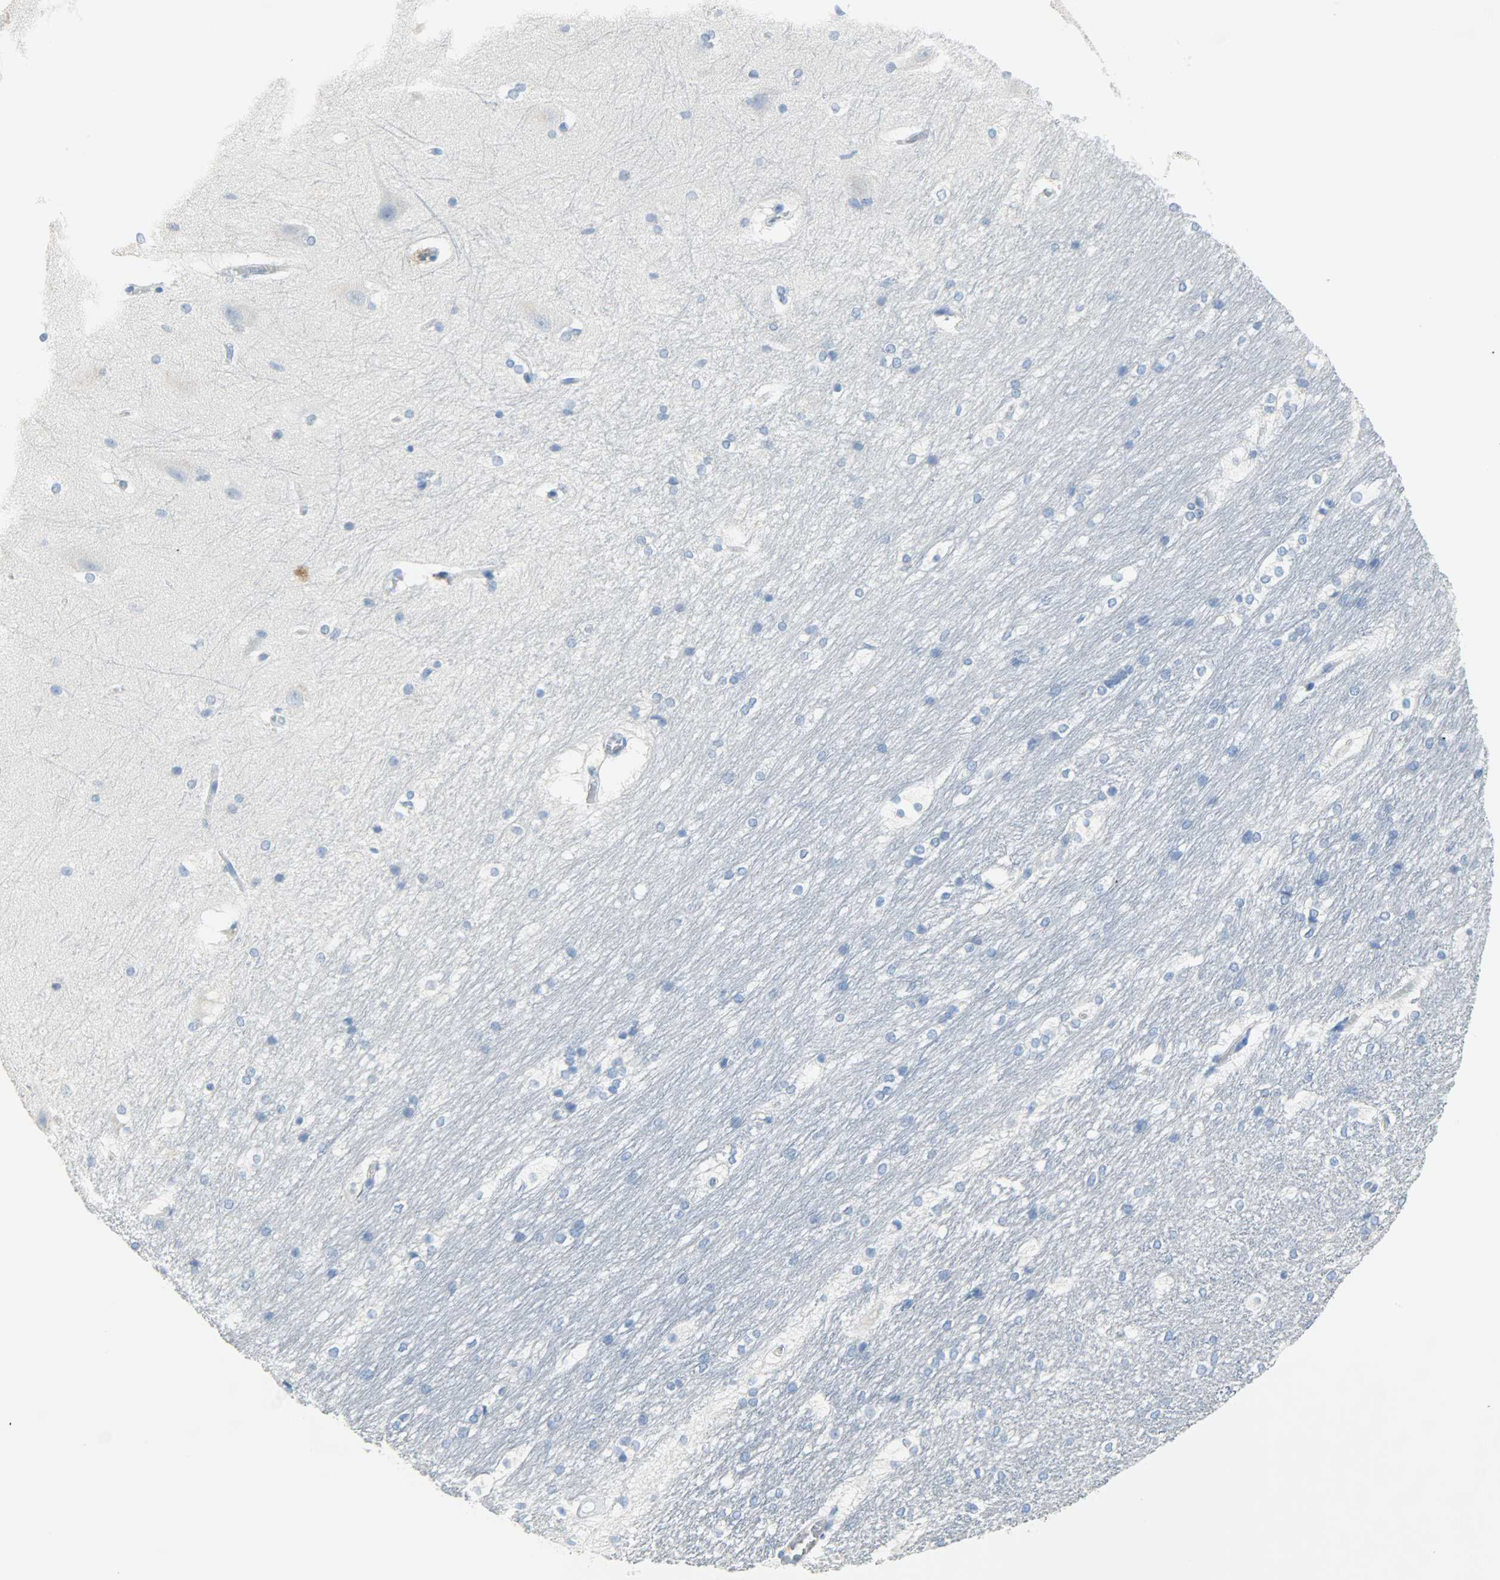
{"staining": {"intensity": "negative", "quantity": "none", "location": "none"}, "tissue": "hippocampus", "cell_type": "Glial cells", "image_type": "normal", "snomed": [{"axis": "morphology", "description": "Normal tissue, NOS"}, {"axis": "topography", "description": "Hippocampus"}], "caption": "Immunohistochemistry micrograph of normal hippocampus: hippocampus stained with DAB exhibits no significant protein expression in glial cells. (DAB (3,3'-diaminobenzidine) immunohistochemistry (IHC), high magnification).", "gene": "CRP", "patient": {"sex": "female", "age": 19}}